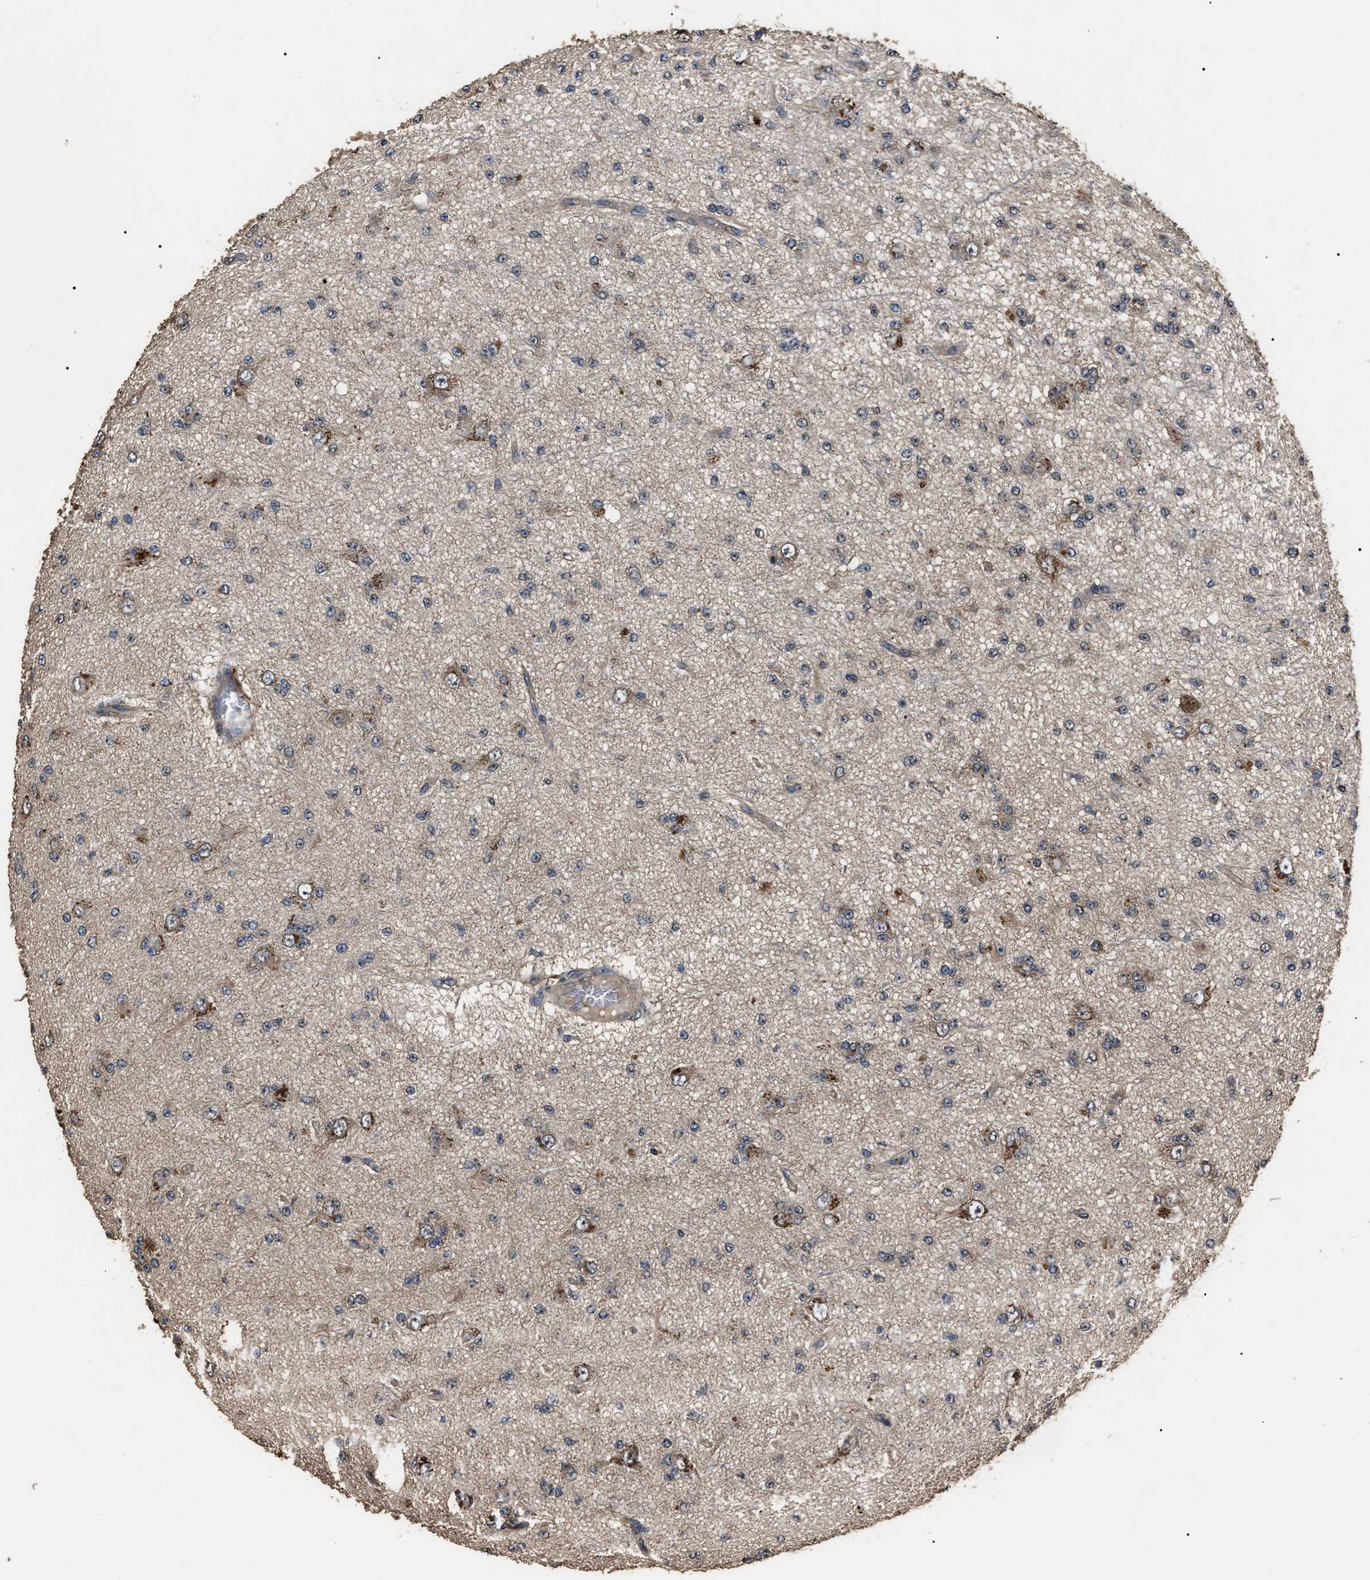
{"staining": {"intensity": "moderate", "quantity": "<25%", "location": "cytoplasmic/membranous"}, "tissue": "glioma", "cell_type": "Tumor cells", "image_type": "cancer", "snomed": [{"axis": "morphology", "description": "Glioma, malignant, Low grade"}, {"axis": "topography", "description": "Brain"}], "caption": "An immunohistochemistry (IHC) photomicrograph of tumor tissue is shown. Protein staining in brown highlights moderate cytoplasmic/membranous positivity in glioma within tumor cells.", "gene": "RNF216", "patient": {"sex": "male", "age": 38}}